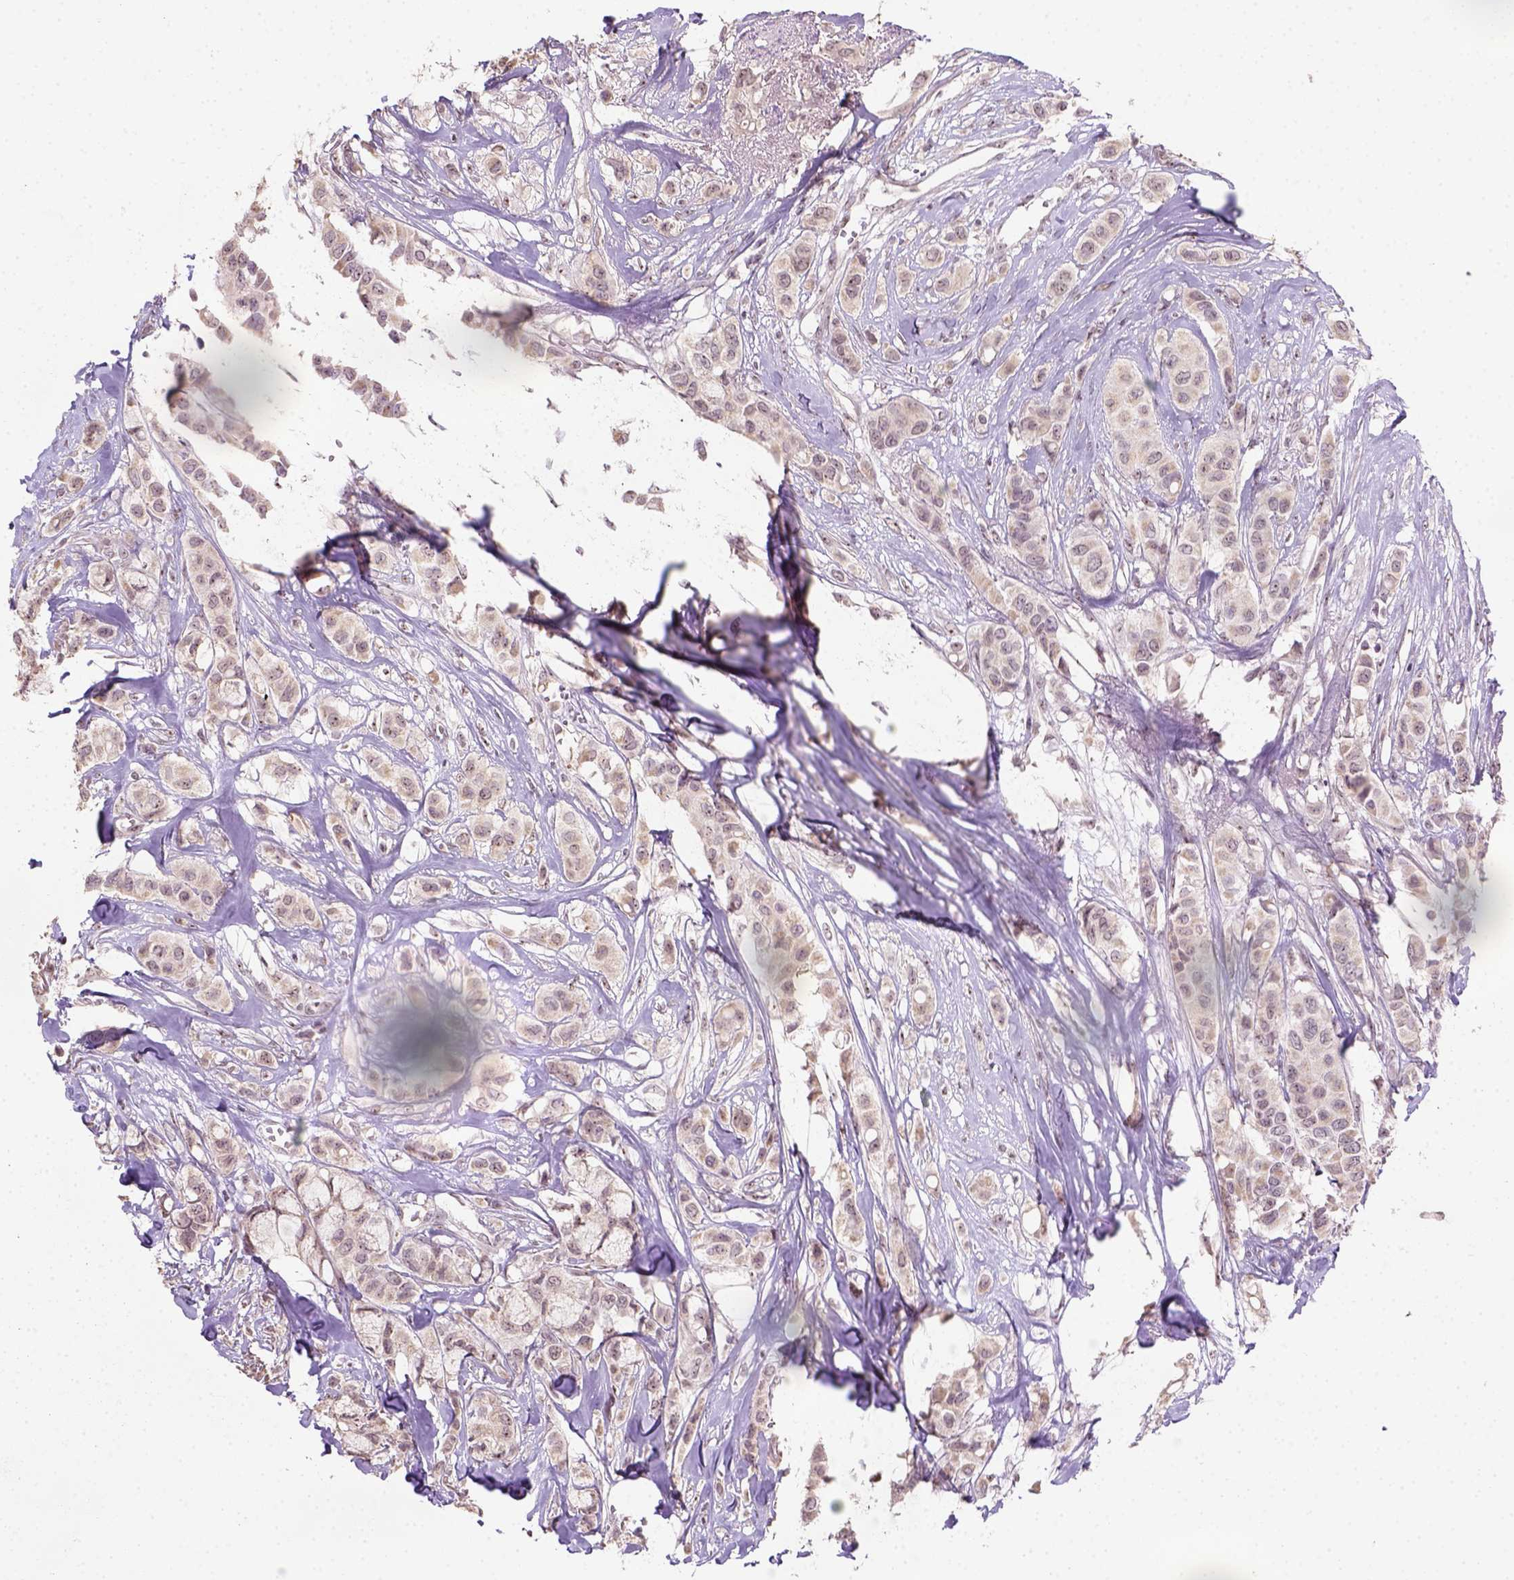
{"staining": {"intensity": "negative", "quantity": "none", "location": "none"}, "tissue": "breast cancer", "cell_type": "Tumor cells", "image_type": "cancer", "snomed": [{"axis": "morphology", "description": "Duct carcinoma"}, {"axis": "topography", "description": "Breast"}], "caption": "The image reveals no significant expression in tumor cells of breast infiltrating ductal carcinoma.", "gene": "DDX50", "patient": {"sex": "female", "age": 85}}